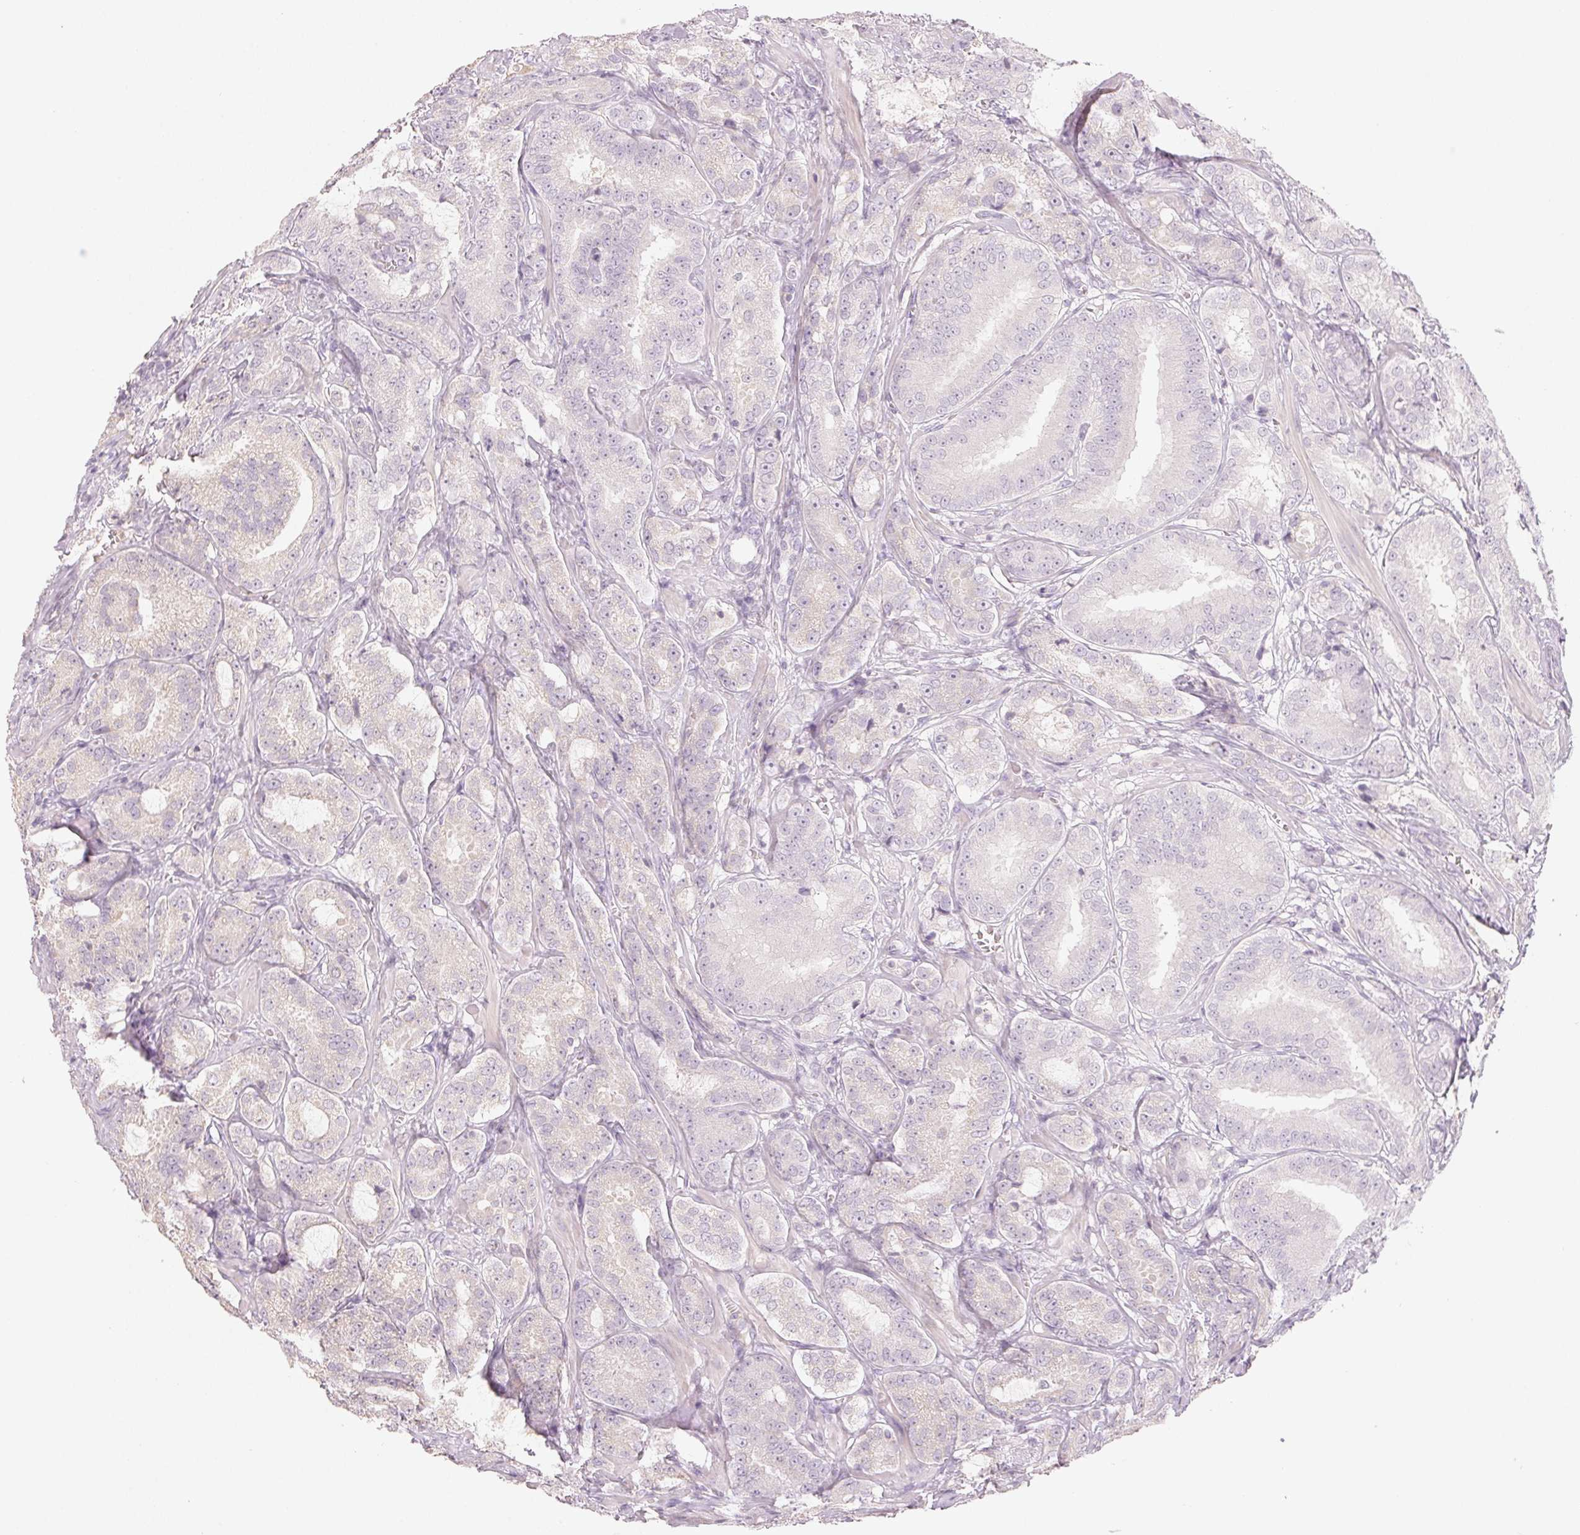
{"staining": {"intensity": "negative", "quantity": "none", "location": "none"}, "tissue": "prostate cancer", "cell_type": "Tumor cells", "image_type": "cancer", "snomed": [{"axis": "morphology", "description": "Adenocarcinoma, High grade"}, {"axis": "topography", "description": "Prostate"}], "caption": "An image of human prostate cancer (adenocarcinoma (high-grade)) is negative for staining in tumor cells.", "gene": "LVRN", "patient": {"sex": "male", "age": 64}}